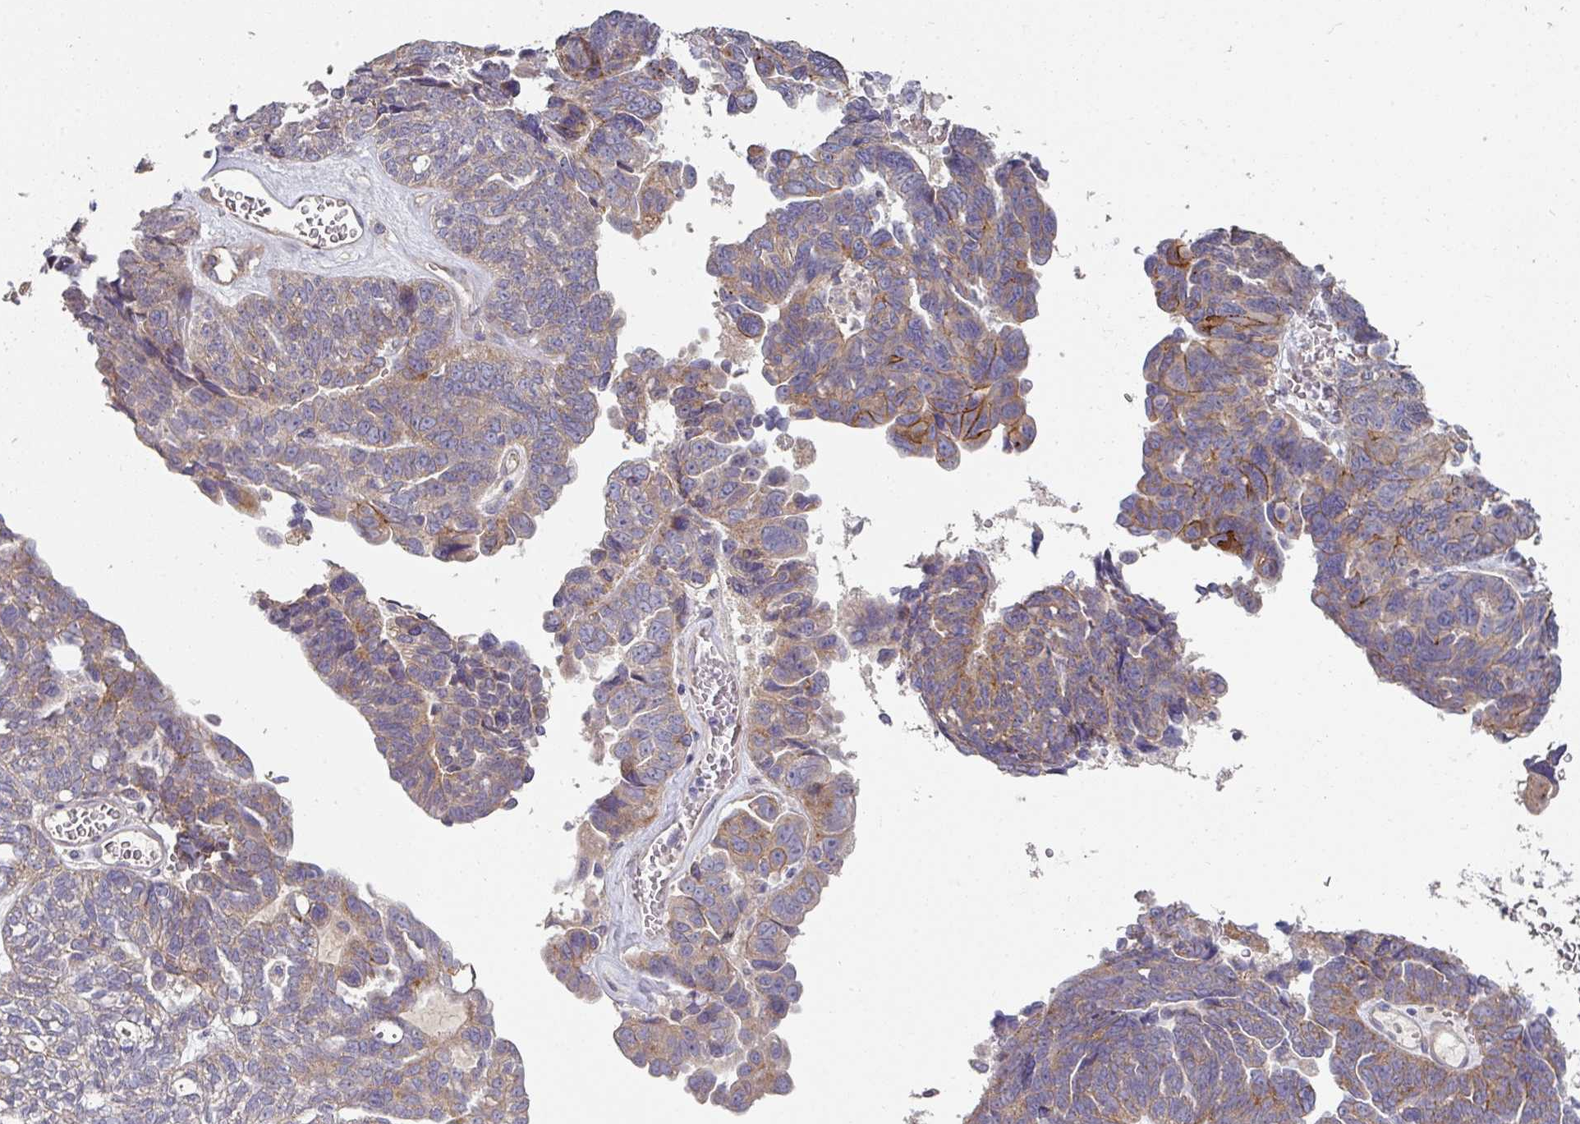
{"staining": {"intensity": "weak", "quantity": "25%-75%", "location": "cytoplasmic/membranous"}, "tissue": "ovarian cancer", "cell_type": "Tumor cells", "image_type": "cancer", "snomed": [{"axis": "morphology", "description": "Cystadenocarcinoma, serous, NOS"}, {"axis": "topography", "description": "Ovary"}], "caption": "Immunohistochemistry image of ovarian cancer (serous cystadenocarcinoma) stained for a protein (brown), which reveals low levels of weak cytoplasmic/membranous expression in about 25%-75% of tumor cells.", "gene": "PCDH1", "patient": {"sex": "female", "age": 79}}